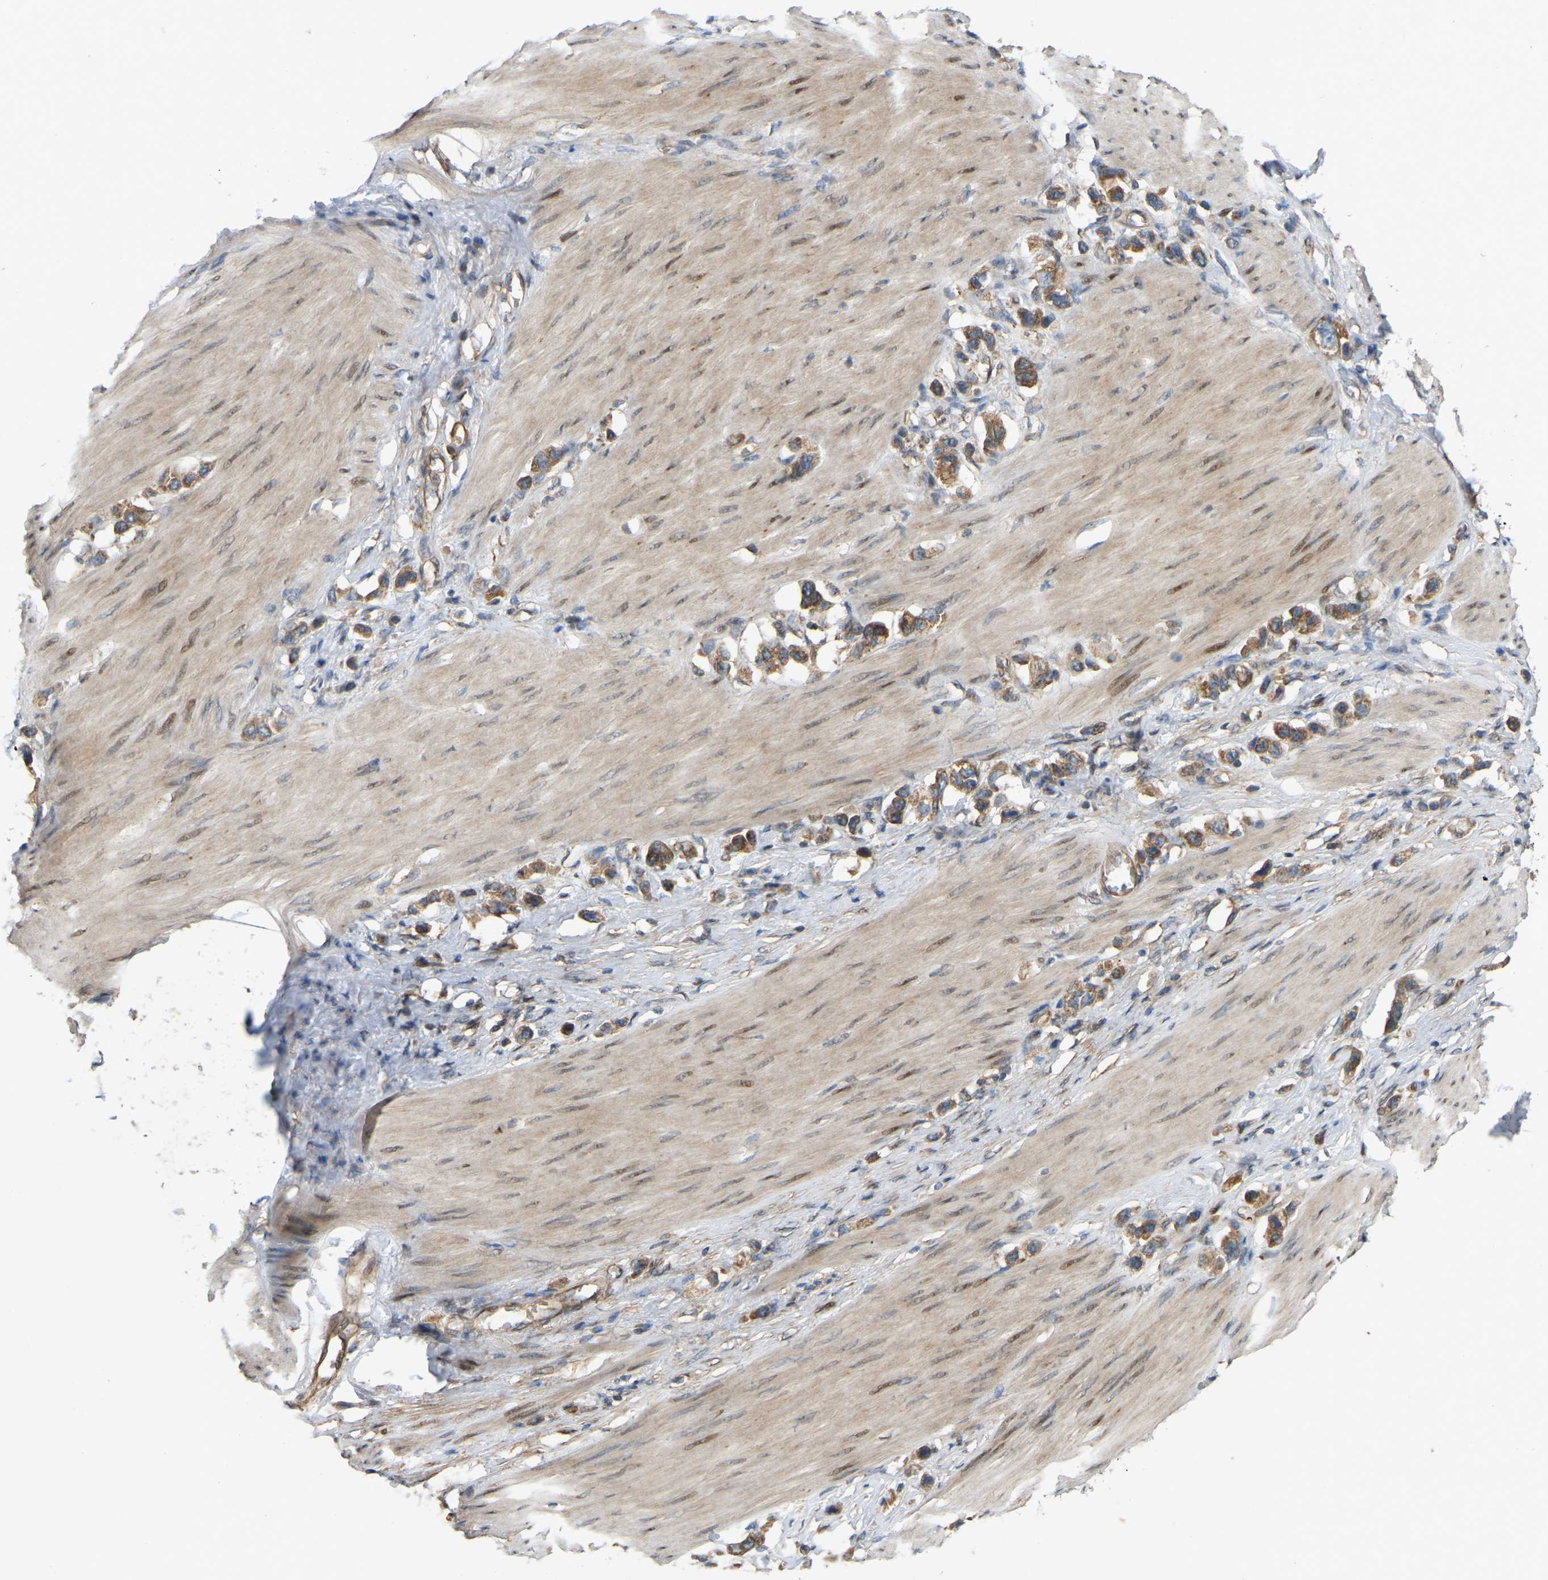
{"staining": {"intensity": "moderate", "quantity": ">75%", "location": "cytoplasmic/membranous"}, "tissue": "stomach cancer", "cell_type": "Tumor cells", "image_type": "cancer", "snomed": [{"axis": "morphology", "description": "Adenocarcinoma, NOS"}, {"axis": "topography", "description": "Stomach"}], "caption": "This histopathology image reveals immunohistochemistry staining of stomach cancer, with medium moderate cytoplasmic/membranous expression in approximately >75% of tumor cells.", "gene": "C21orf91", "patient": {"sex": "female", "age": 65}}